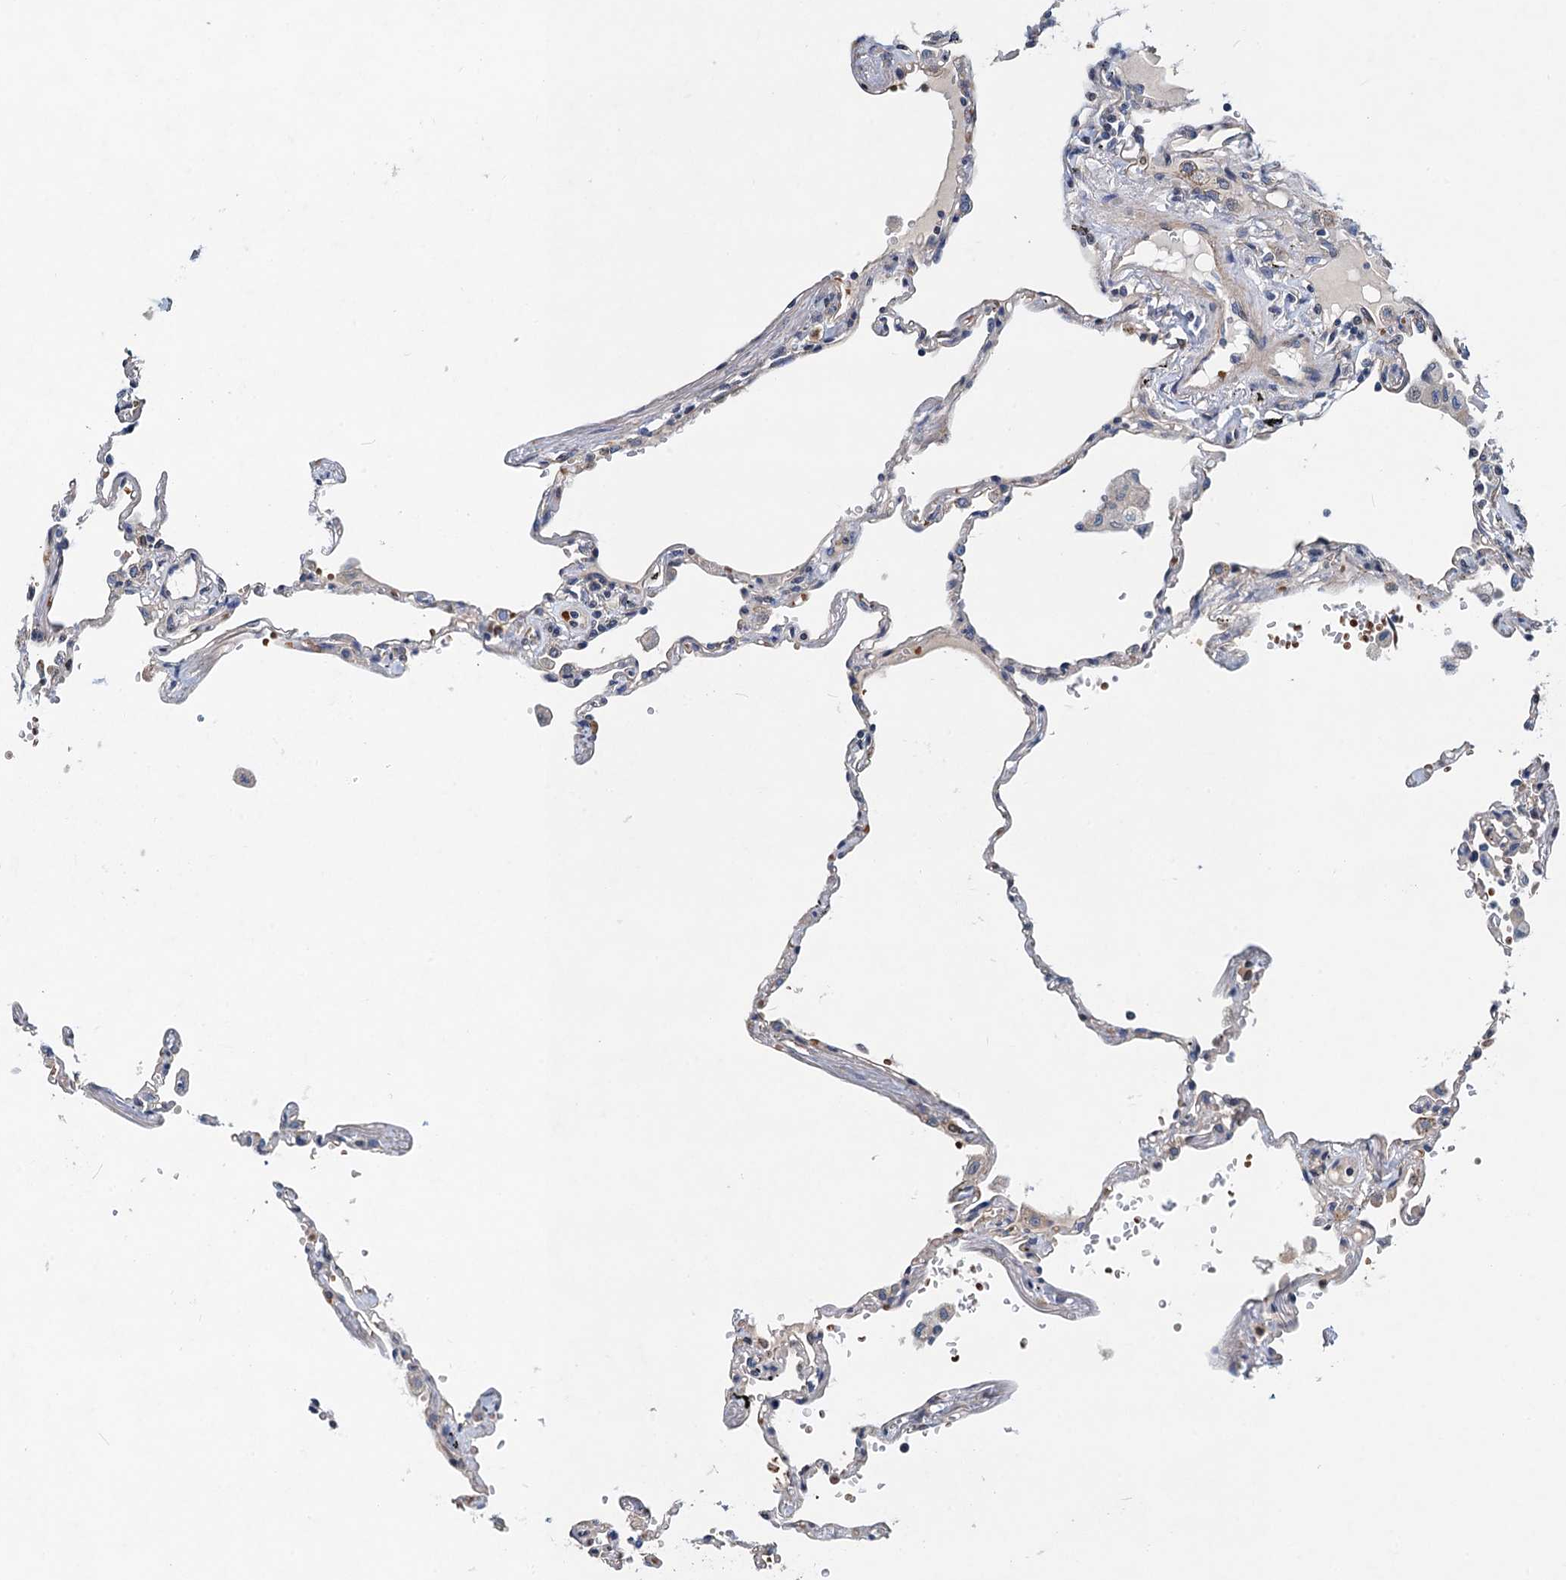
{"staining": {"intensity": "moderate", "quantity": "<25%", "location": "cytoplasmic/membranous"}, "tissue": "lung", "cell_type": "Alveolar cells", "image_type": "normal", "snomed": [{"axis": "morphology", "description": "Normal tissue, NOS"}, {"axis": "topography", "description": "Lung"}], "caption": "Moderate cytoplasmic/membranous positivity is seen in approximately <25% of alveolar cells in benign lung. (IHC, brightfield microscopy, high magnification).", "gene": "NBEA", "patient": {"sex": "female", "age": 67}}